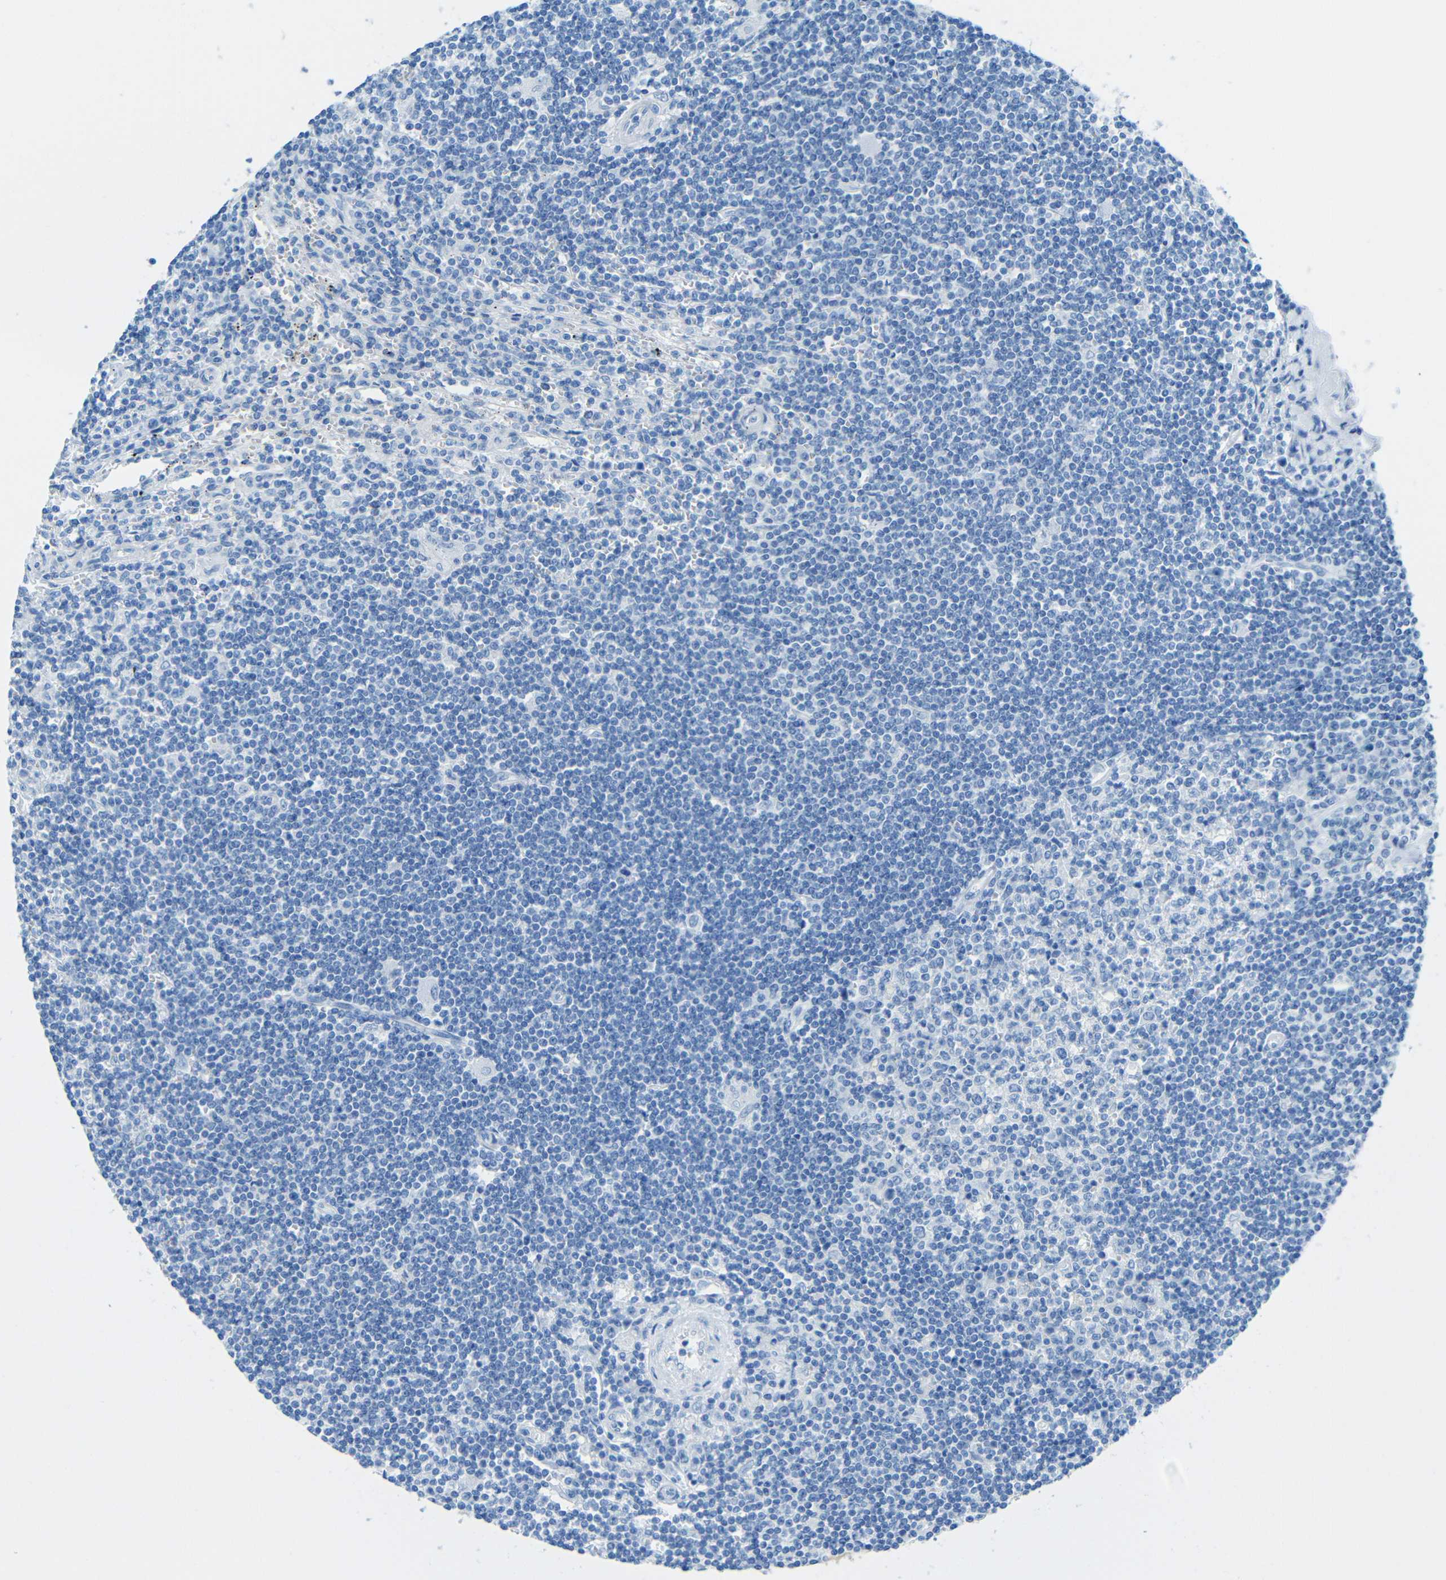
{"staining": {"intensity": "negative", "quantity": "none", "location": "none"}, "tissue": "lymphoma", "cell_type": "Tumor cells", "image_type": "cancer", "snomed": [{"axis": "morphology", "description": "Malignant lymphoma, non-Hodgkin's type, Low grade"}, {"axis": "topography", "description": "Spleen"}], "caption": "DAB immunohistochemical staining of human low-grade malignant lymphoma, non-Hodgkin's type demonstrates no significant positivity in tumor cells.", "gene": "TUBB4B", "patient": {"sex": "male", "age": 76}}